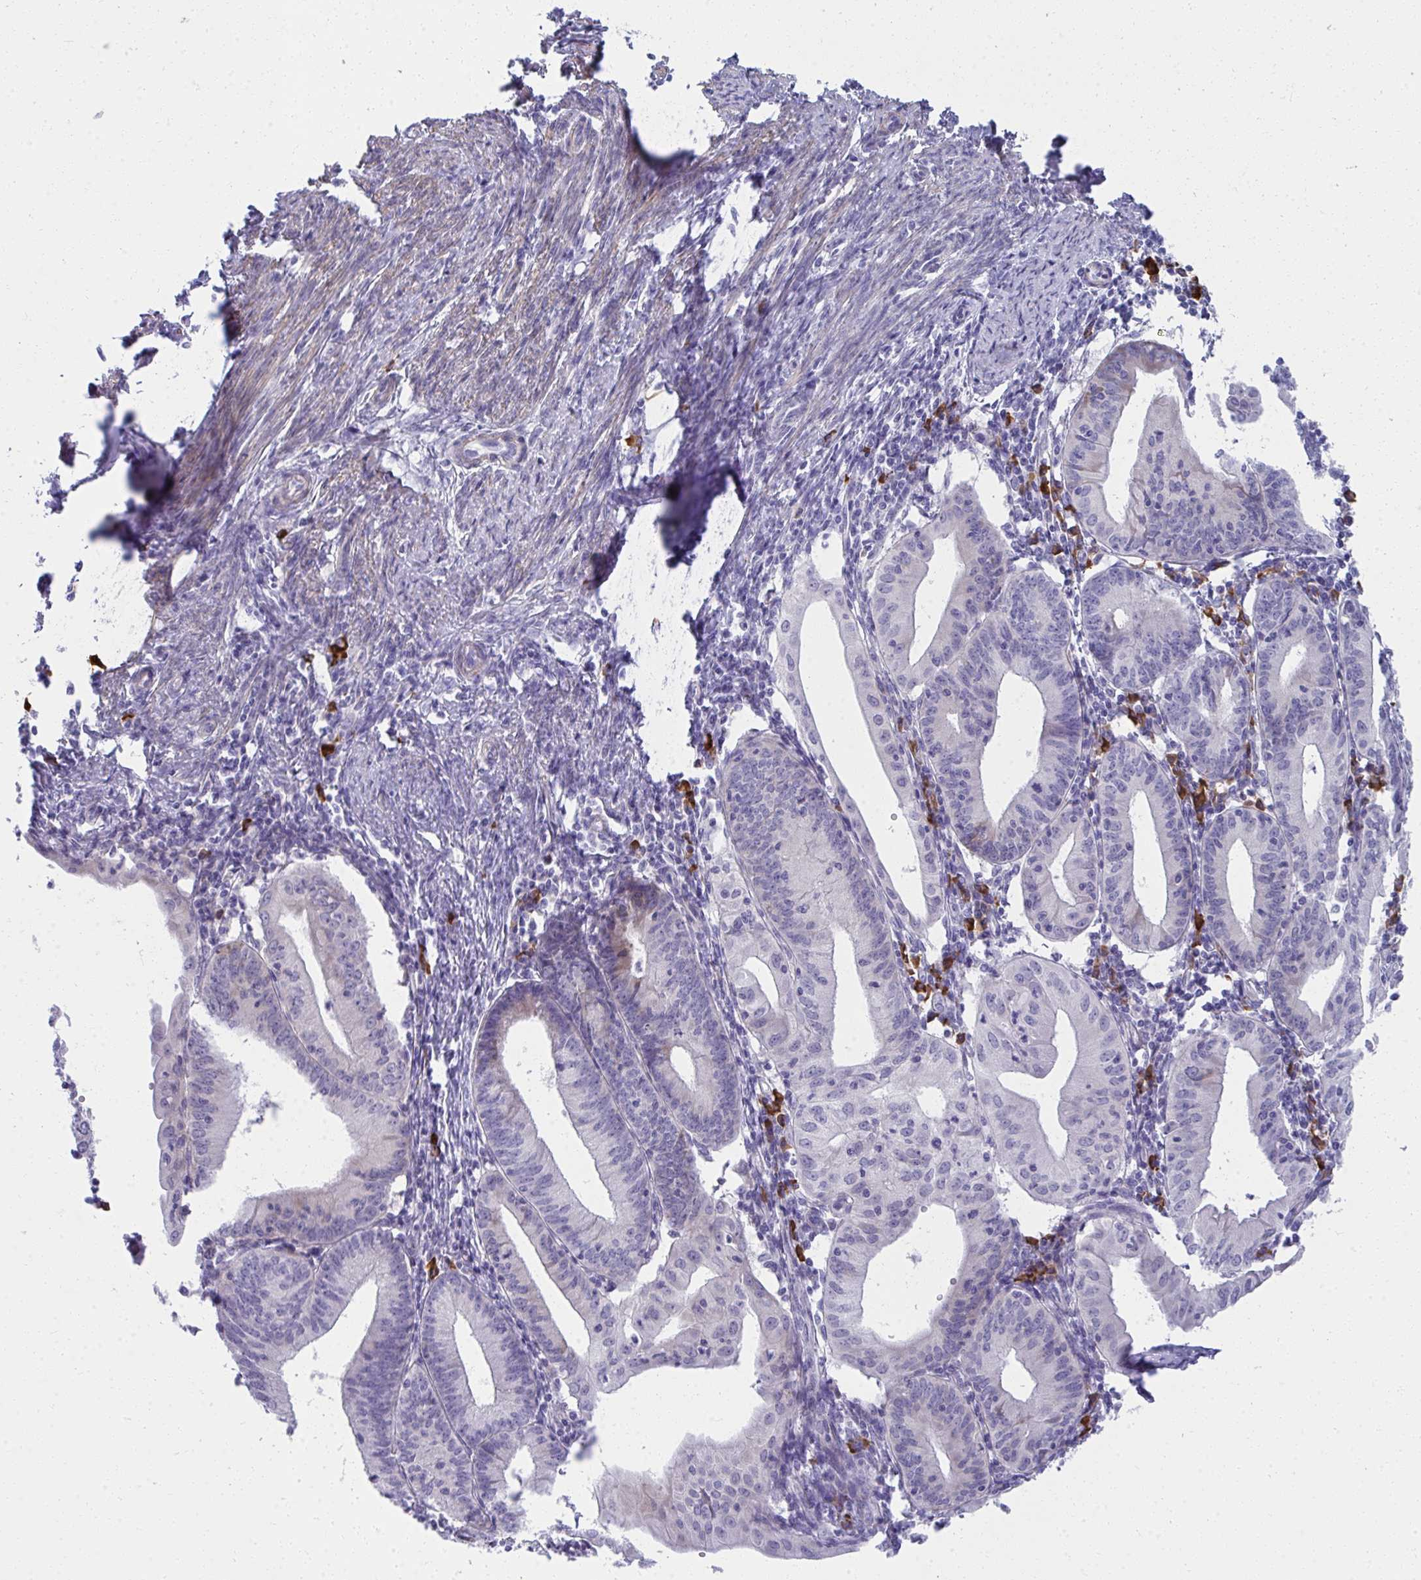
{"staining": {"intensity": "negative", "quantity": "none", "location": "none"}, "tissue": "endometrial cancer", "cell_type": "Tumor cells", "image_type": "cancer", "snomed": [{"axis": "morphology", "description": "Adenocarcinoma, NOS"}, {"axis": "topography", "description": "Endometrium"}], "caption": "Protein analysis of endometrial cancer reveals no significant positivity in tumor cells.", "gene": "PUS7L", "patient": {"sex": "female", "age": 60}}